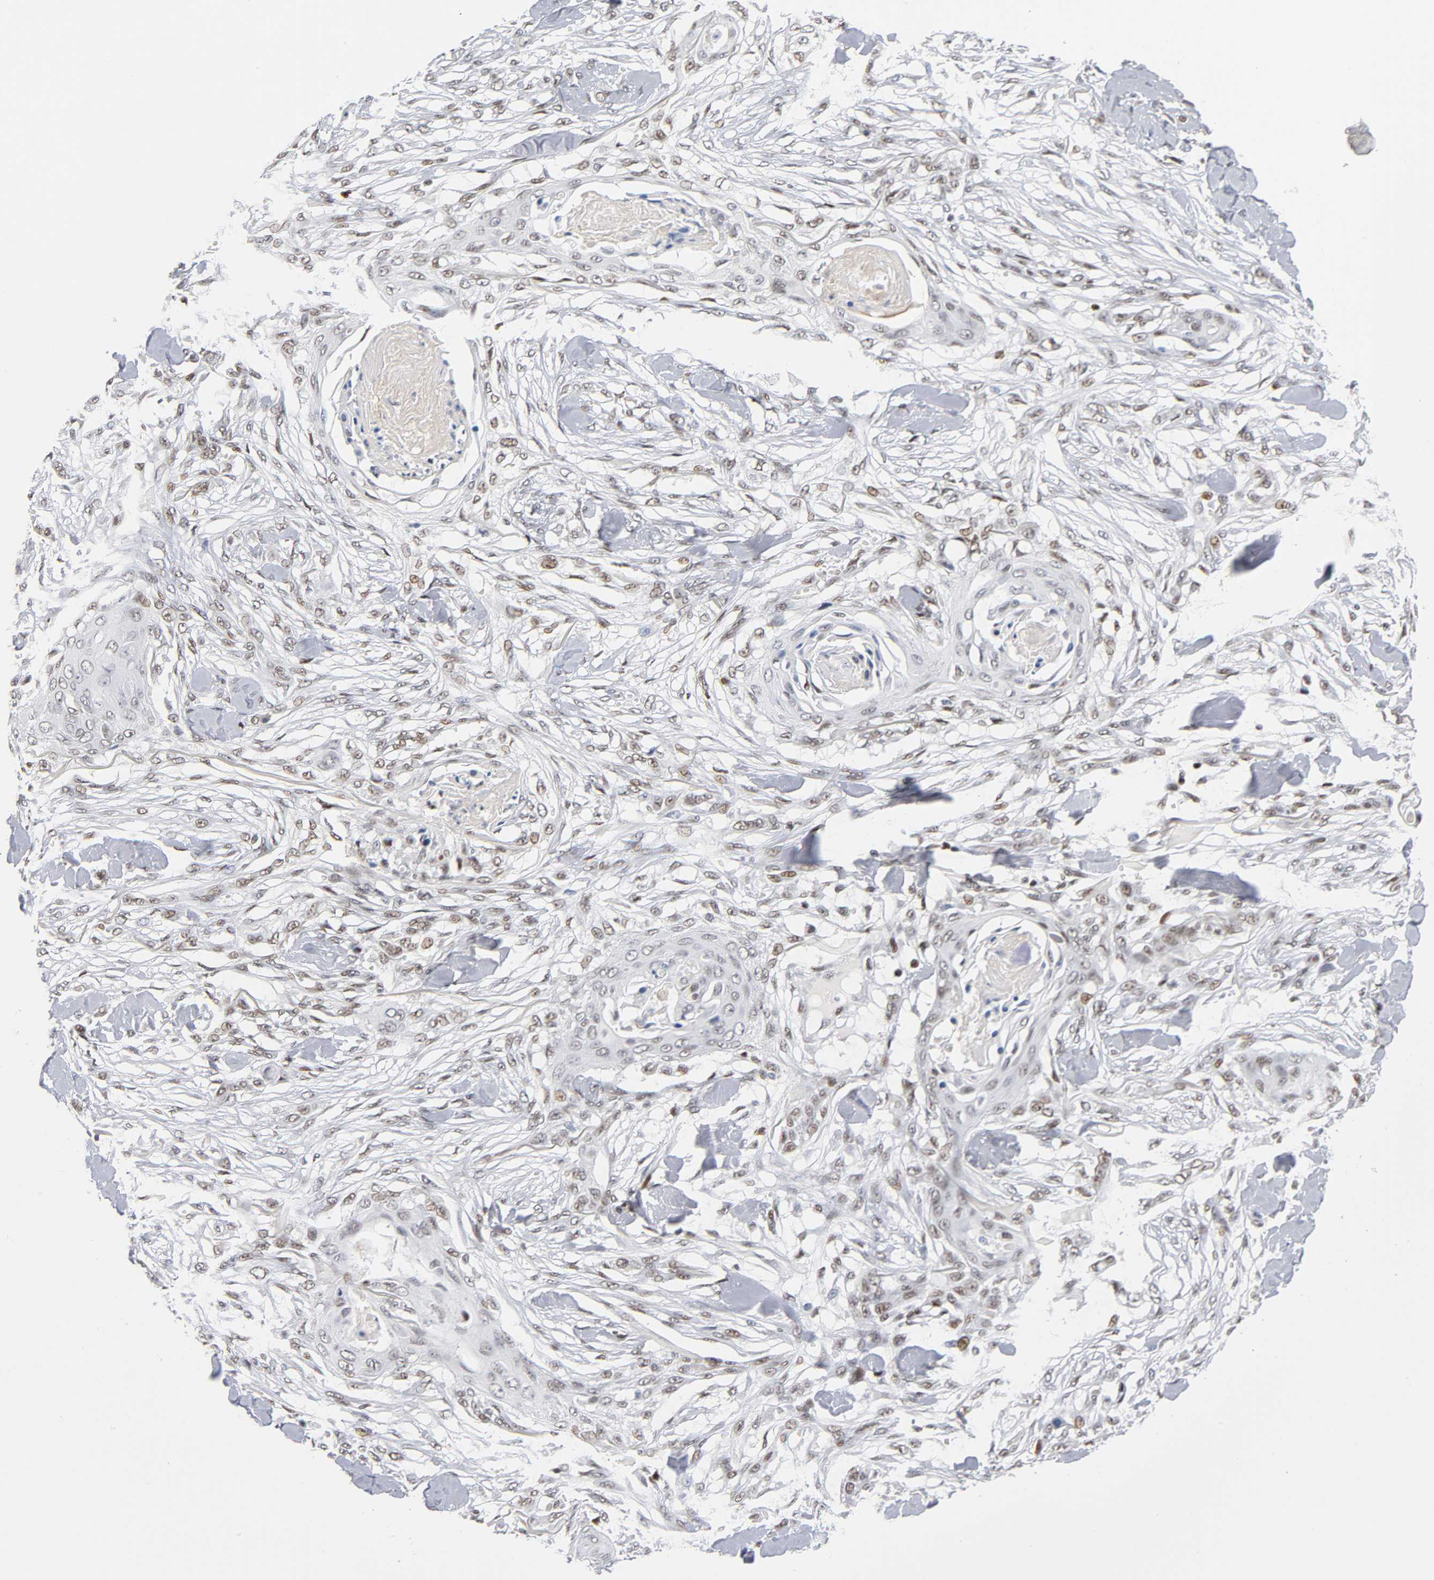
{"staining": {"intensity": "moderate", "quantity": ">75%", "location": "nuclear"}, "tissue": "skin cancer", "cell_type": "Tumor cells", "image_type": "cancer", "snomed": [{"axis": "morphology", "description": "Normal tissue, NOS"}, {"axis": "morphology", "description": "Squamous cell carcinoma, NOS"}, {"axis": "topography", "description": "Skin"}], "caption": "Squamous cell carcinoma (skin) stained with a protein marker exhibits moderate staining in tumor cells.", "gene": "SP3", "patient": {"sex": "female", "age": 59}}